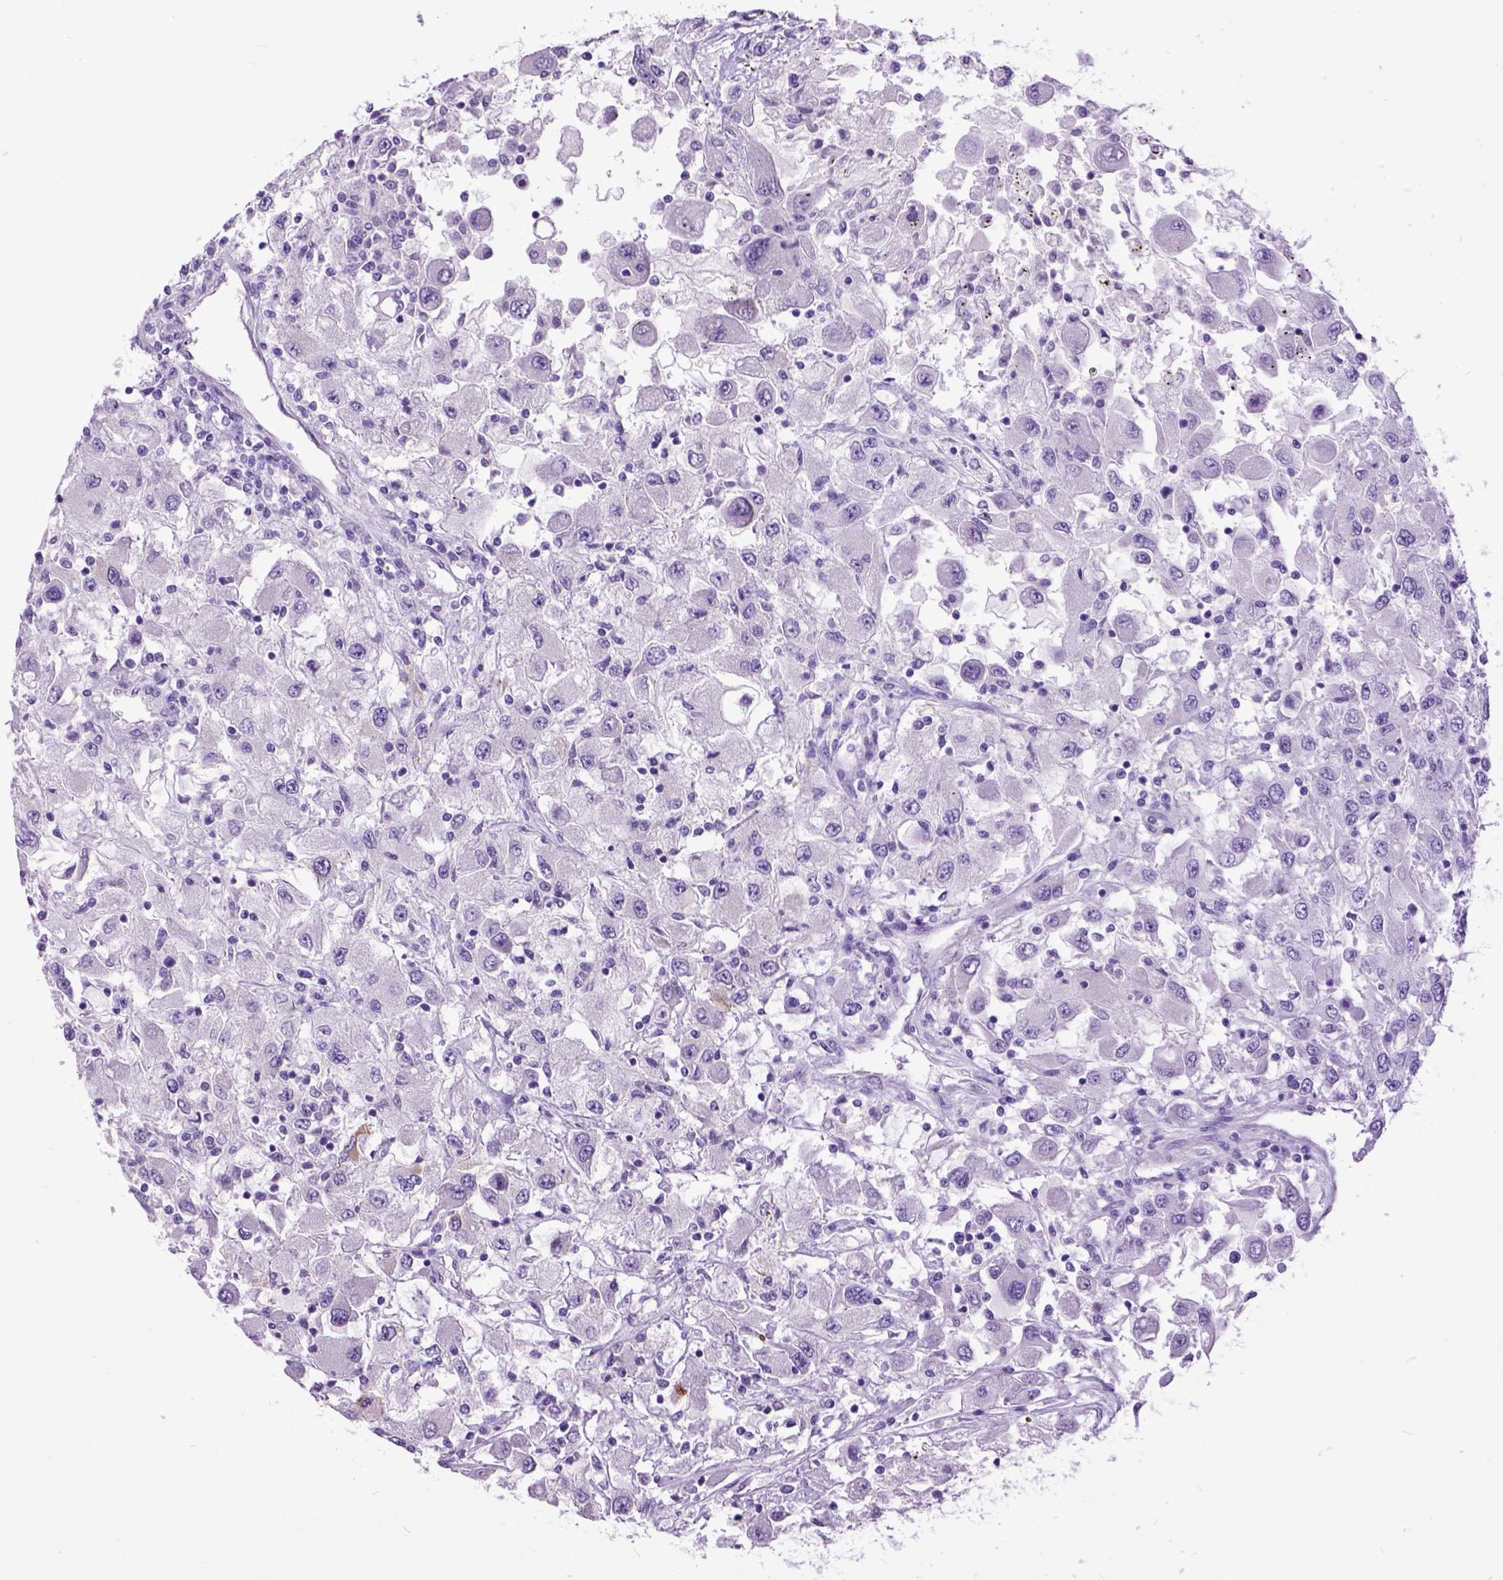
{"staining": {"intensity": "negative", "quantity": "none", "location": "none"}, "tissue": "renal cancer", "cell_type": "Tumor cells", "image_type": "cancer", "snomed": [{"axis": "morphology", "description": "Adenocarcinoma, NOS"}, {"axis": "topography", "description": "Kidney"}], "caption": "Micrograph shows no protein staining in tumor cells of renal adenocarcinoma tissue.", "gene": "RAB25", "patient": {"sex": "female", "age": 67}}